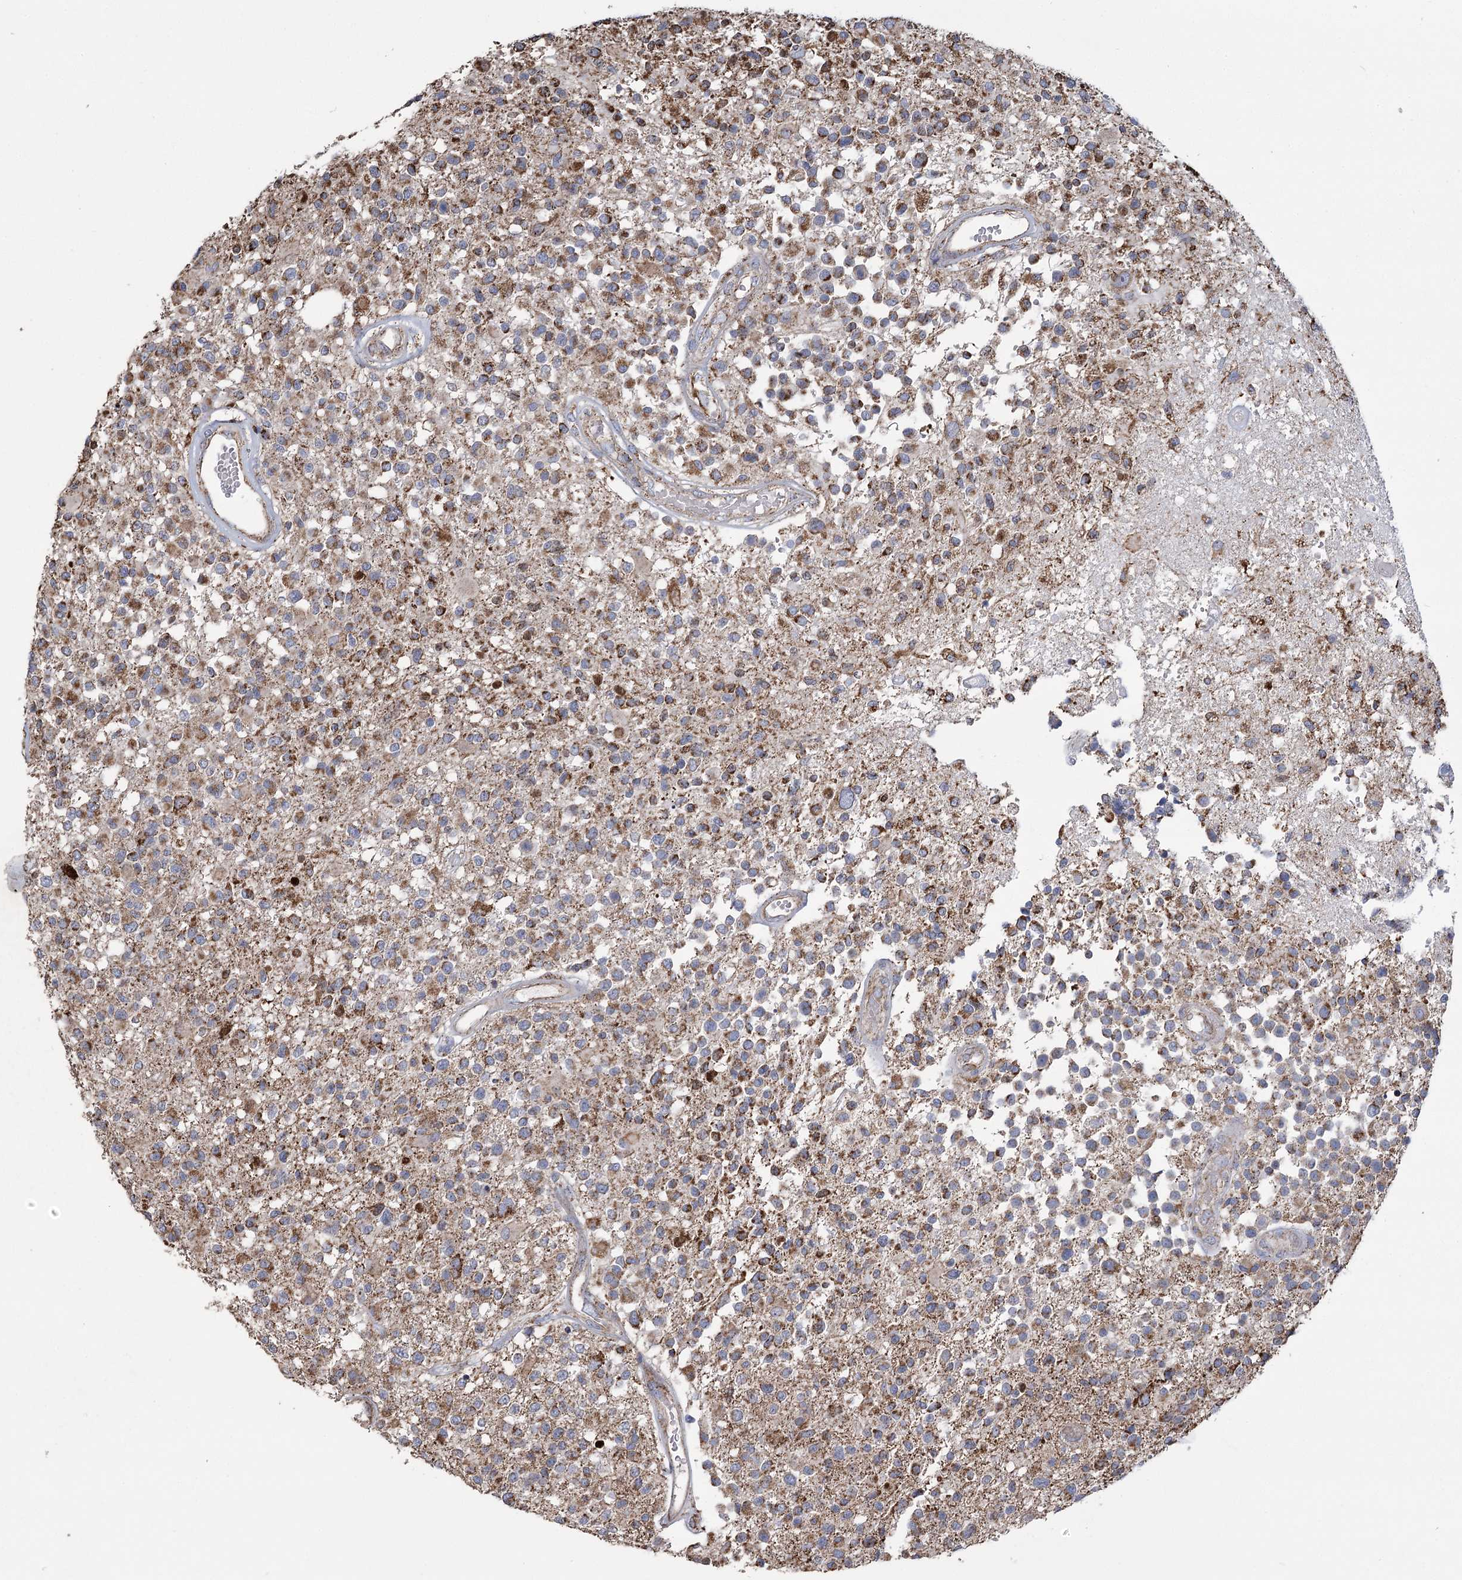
{"staining": {"intensity": "moderate", "quantity": ">75%", "location": "cytoplasmic/membranous"}, "tissue": "glioma", "cell_type": "Tumor cells", "image_type": "cancer", "snomed": [{"axis": "morphology", "description": "Glioma, malignant, High grade"}, {"axis": "morphology", "description": "Glioblastoma, NOS"}, {"axis": "topography", "description": "Brain"}], "caption": "A high-resolution micrograph shows immunohistochemistry staining of glioma, which demonstrates moderate cytoplasmic/membranous positivity in about >75% of tumor cells.", "gene": "RANBP3L", "patient": {"sex": "male", "age": 60}}